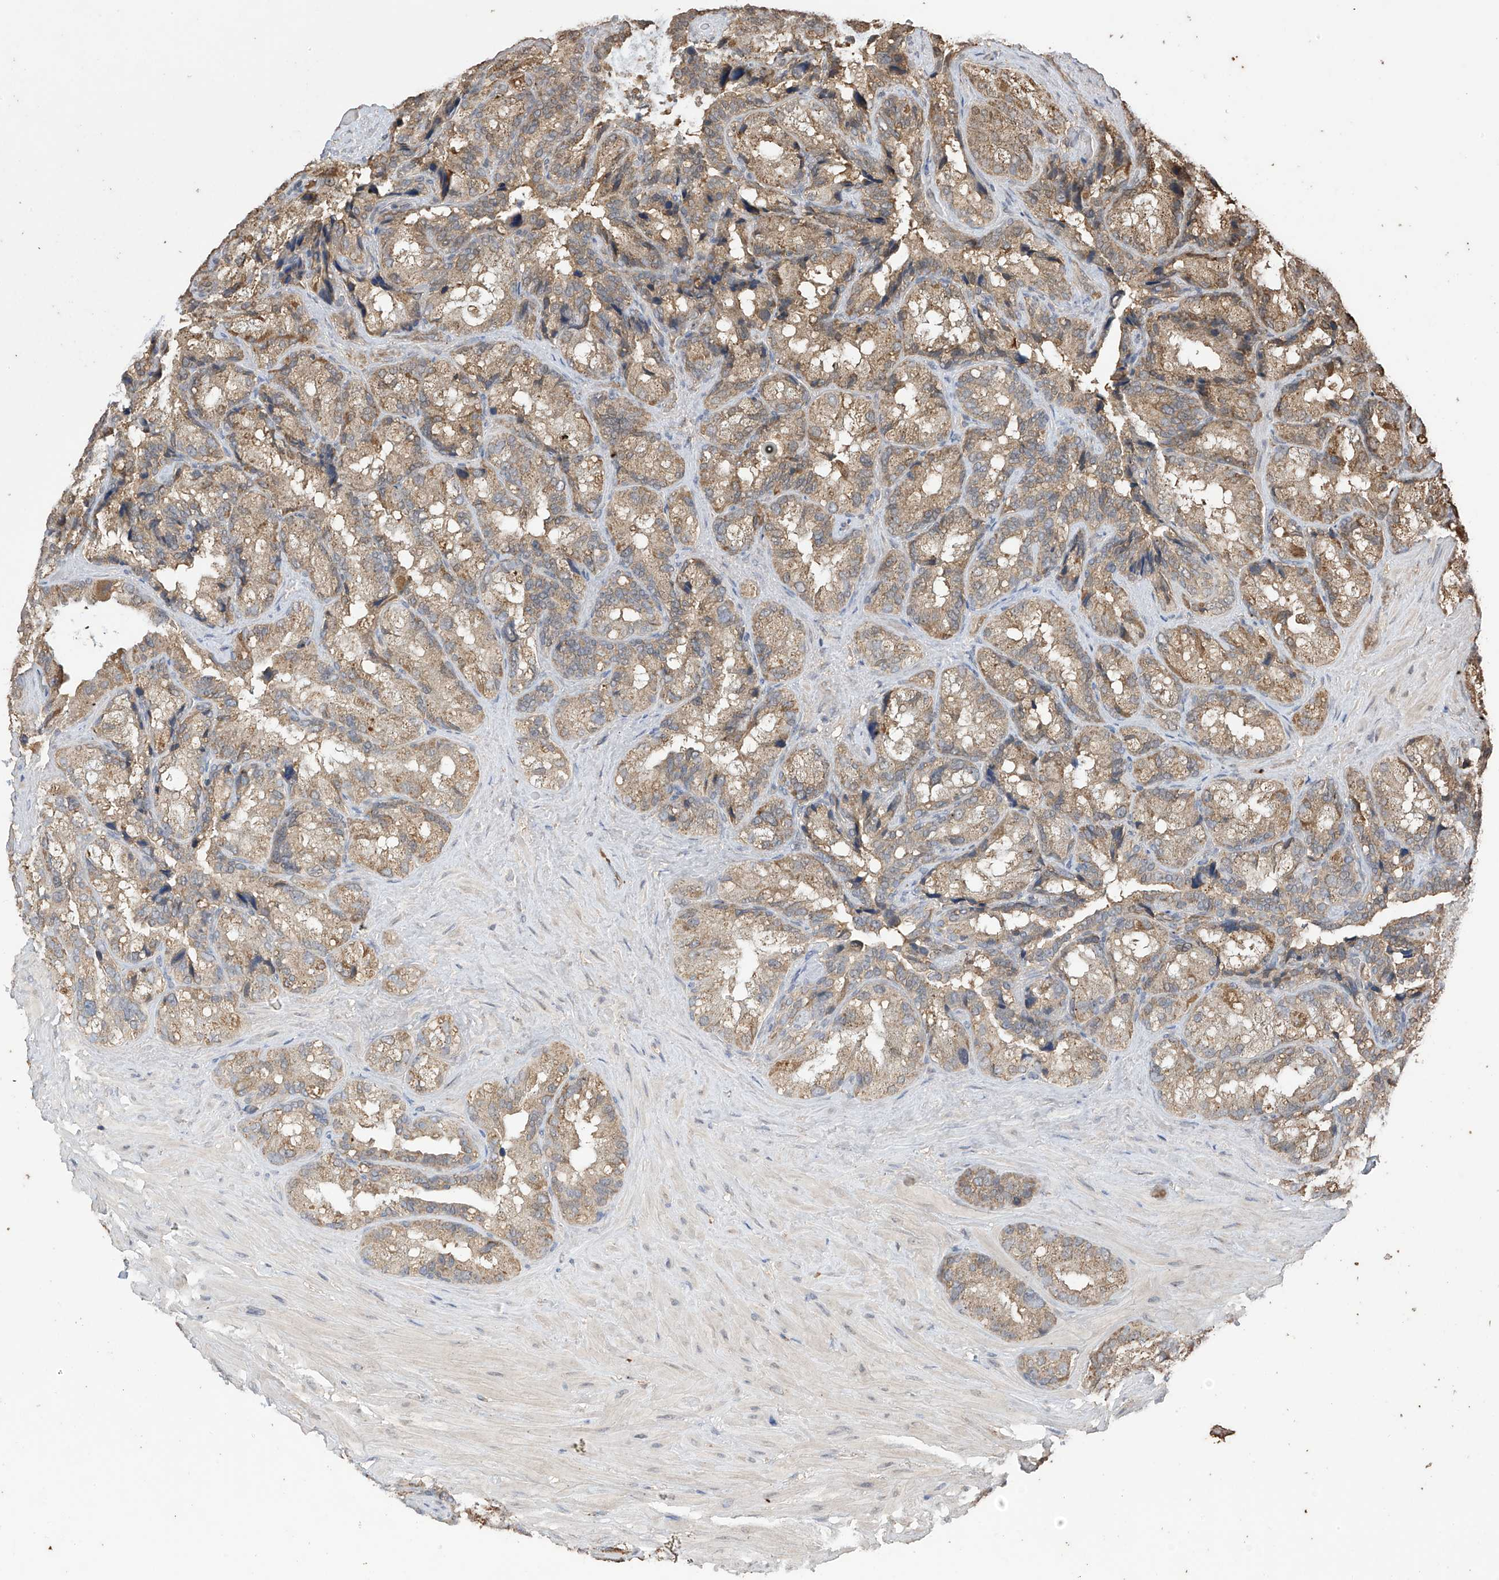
{"staining": {"intensity": "moderate", "quantity": ">75%", "location": "cytoplasmic/membranous"}, "tissue": "seminal vesicle", "cell_type": "Glandular cells", "image_type": "normal", "snomed": [{"axis": "morphology", "description": "Normal tissue, NOS"}, {"axis": "topography", "description": "Prostate"}, {"axis": "topography", "description": "Seminal veicle"}], "caption": "Immunohistochemical staining of normal human seminal vesicle displays medium levels of moderate cytoplasmic/membranous staining in approximately >75% of glandular cells.", "gene": "PNPT1", "patient": {"sex": "male", "age": 68}}